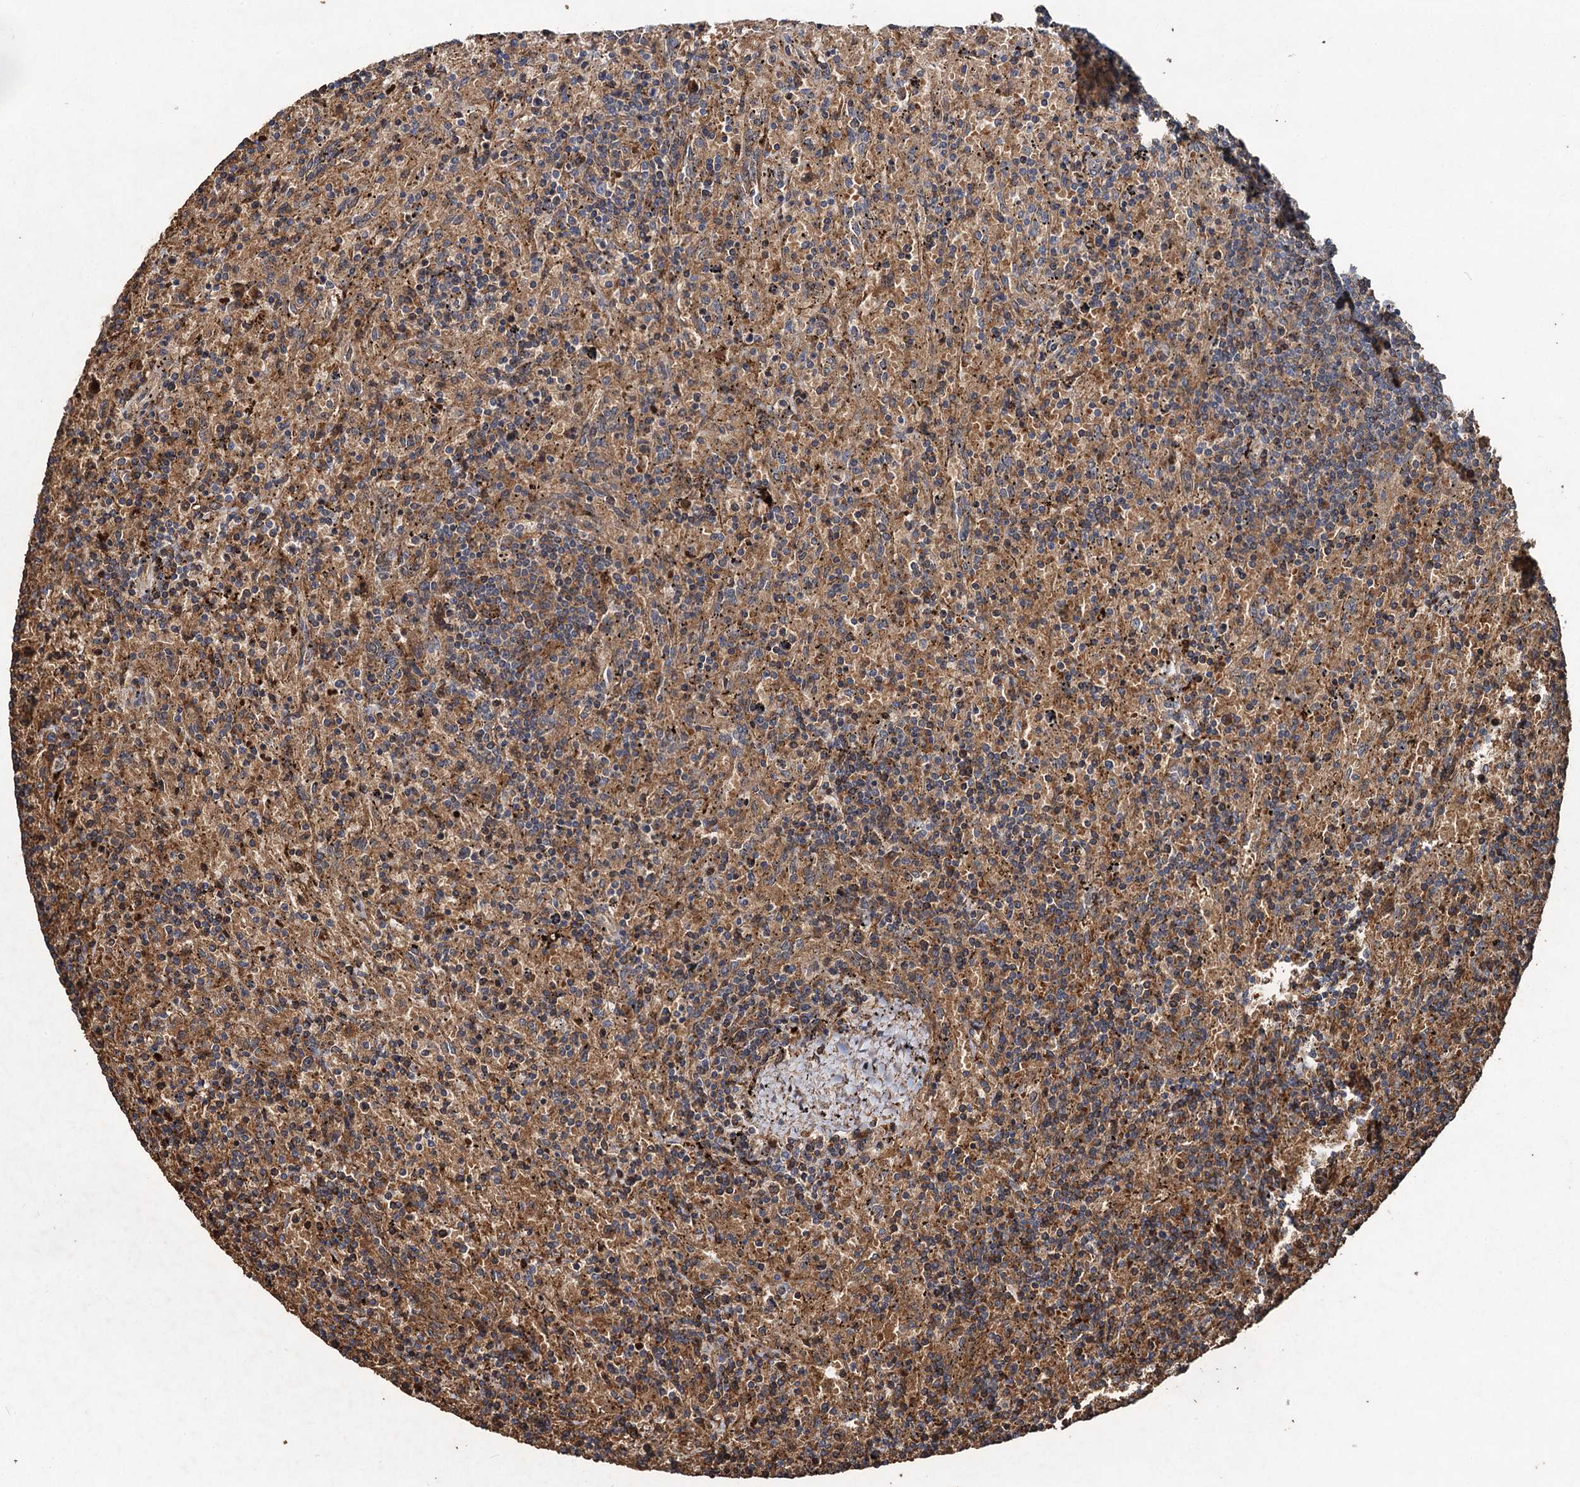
{"staining": {"intensity": "moderate", "quantity": "25%-75%", "location": "cytoplasmic/membranous"}, "tissue": "lymphoma", "cell_type": "Tumor cells", "image_type": "cancer", "snomed": [{"axis": "morphology", "description": "Malignant lymphoma, non-Hodgkin's type, Low grade"}, {"axis": "topography", "description": "Spleen"}], "caption": "This is an image of IHC staining of lymphoma, which shows moderate positivity in the cytoplasmic/membranous of tumor cells.", "gene": "NOTCH2NLA", "patient": {"sex": "male", "age": 76}}